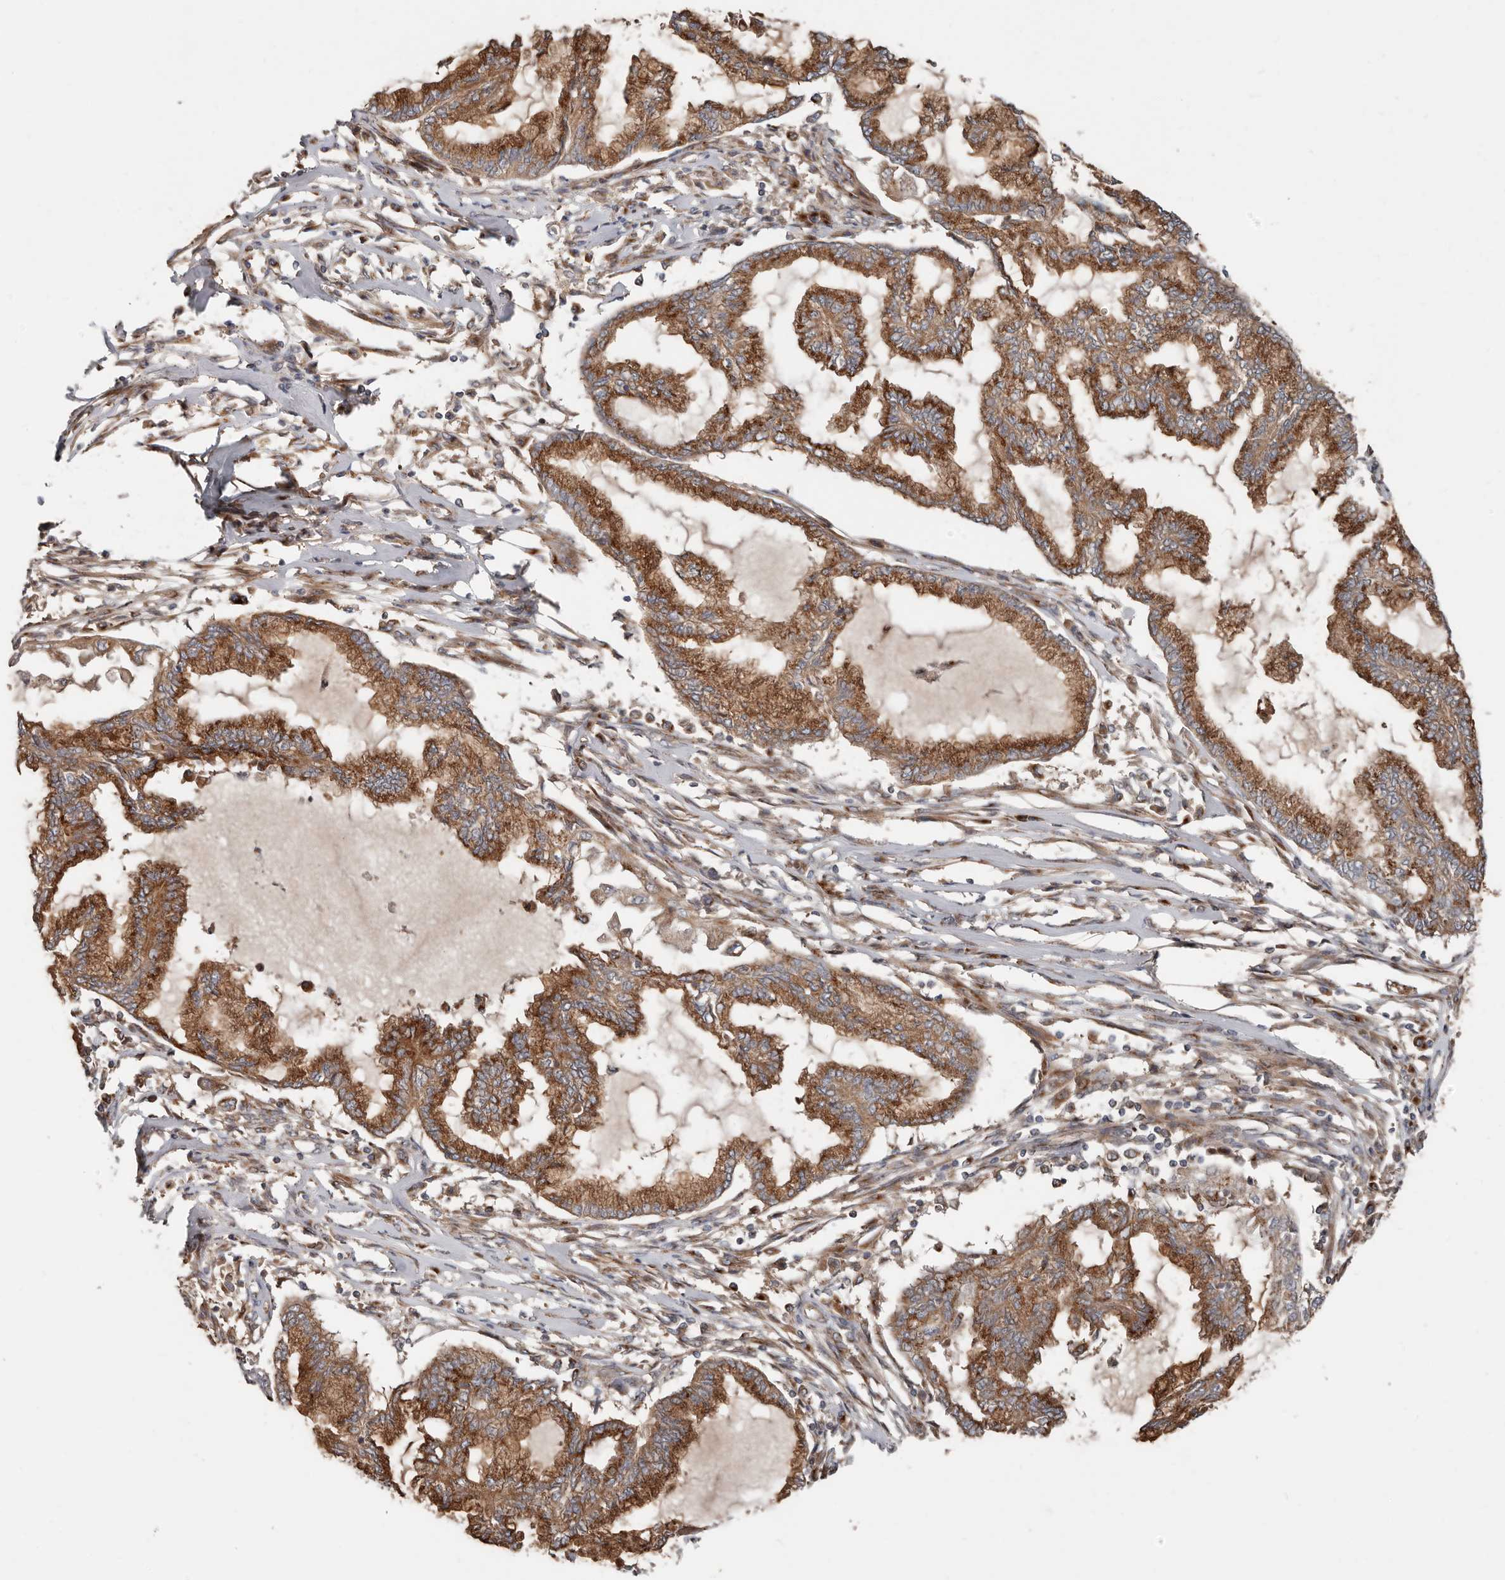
{"staining": {"intensity": "strong", "quantity": ">75%", "location": "cytoplasmic/membranous"}, "tissue": "endometrial cancer", "cell_type": "Tumor cells", "image_type": "cancer", "snomed": [{"axis": "morphology", "description": "Adenocarcinoma, NOS"}, {"axis": "topography", "description": "Endometrium"}], "caption": "A brown stain shows strong cytoplasmic/membranous staining of a protein in human adenocarcinoma (endometrial) tumor cells. (DAB (3,3'-diaminobenzidine) = brown stain, brightfield microscopy at high magnification).", "gene": "COG1", "patient": {"sex": "female", "age": 86}}